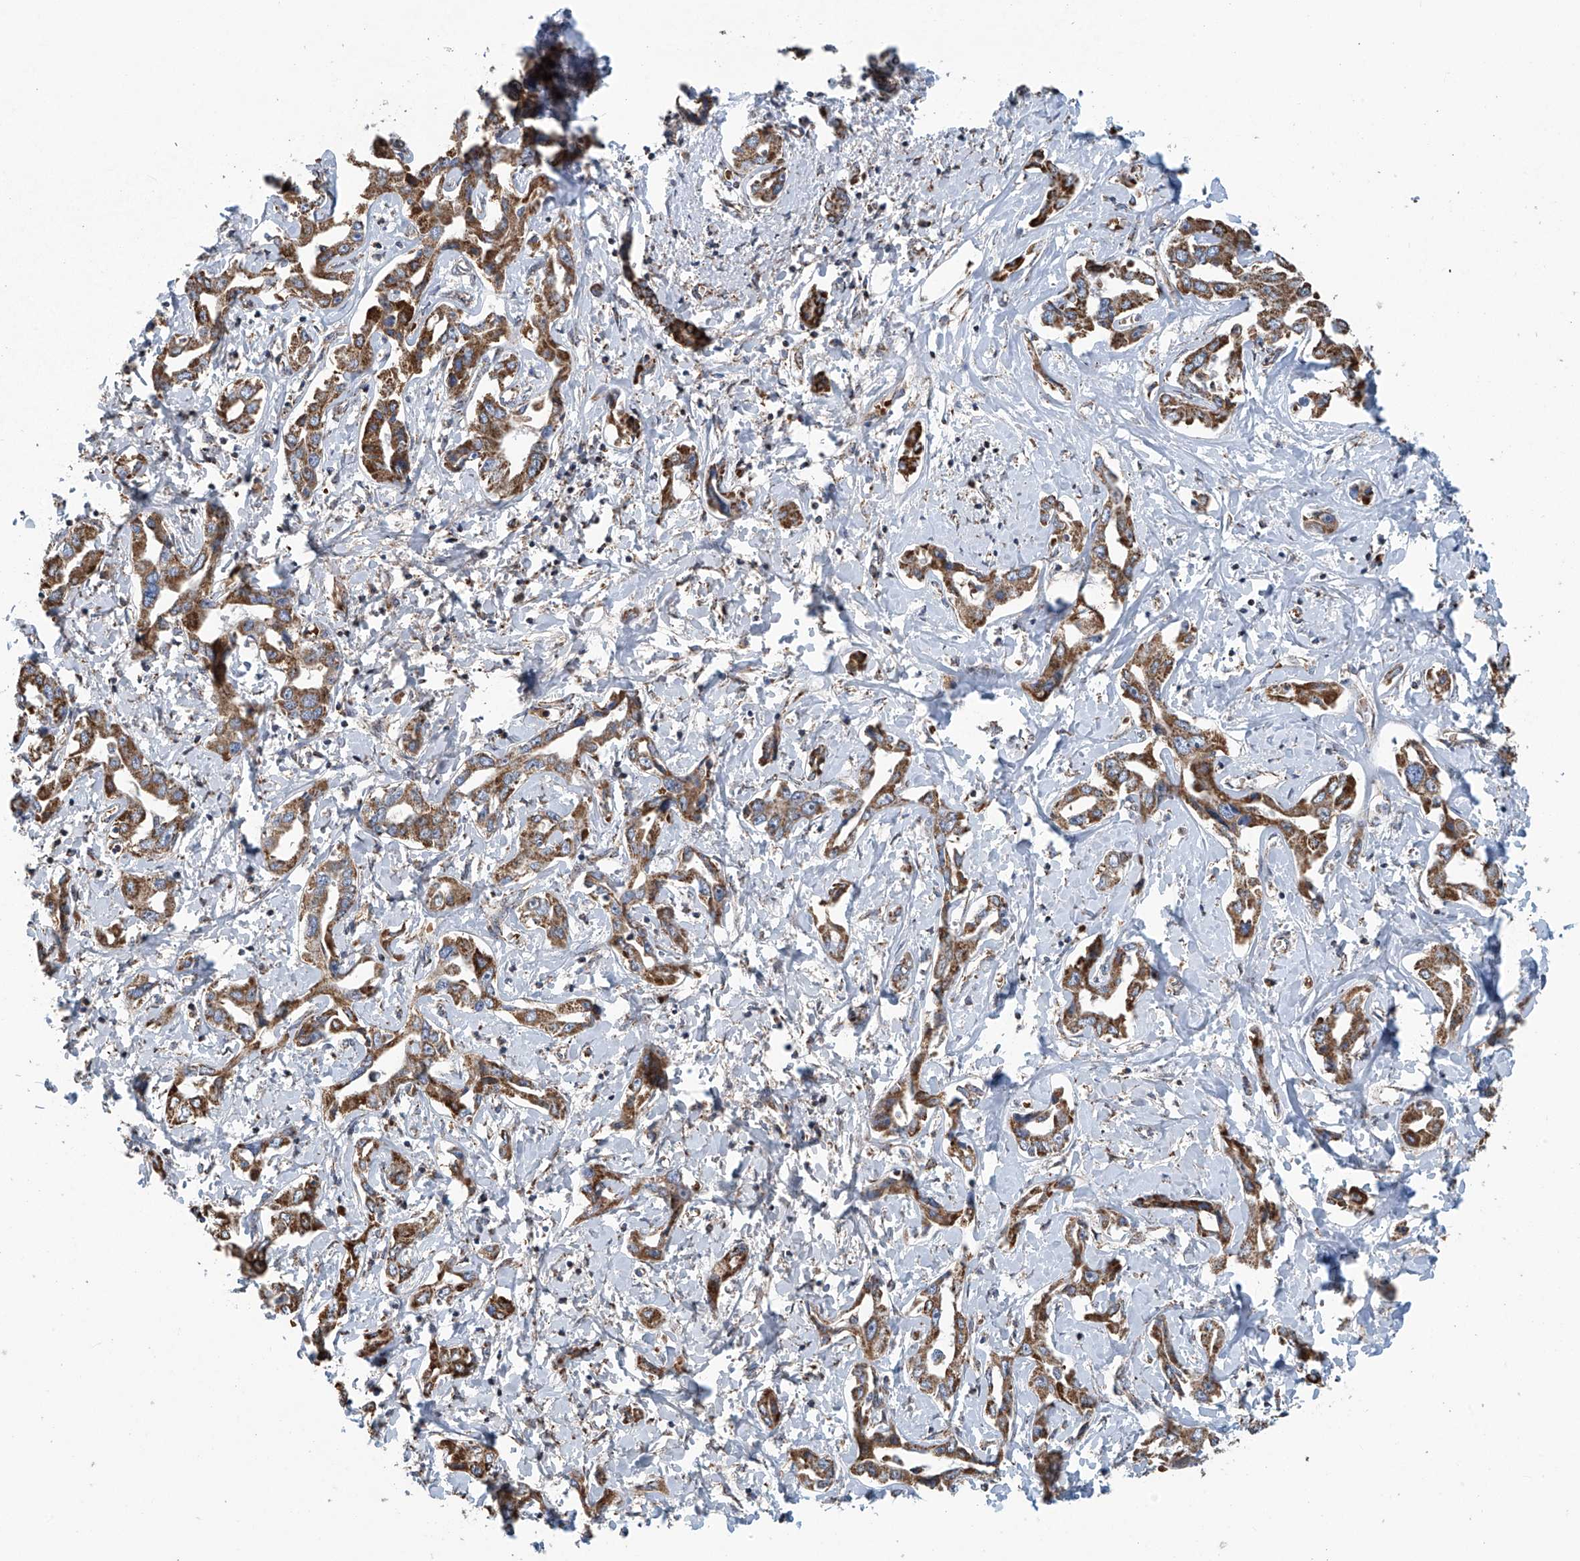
{"staining": {"intensity": "moderate", "quantity": ">75%", "location": "cytoplasmic/membranous"}, "tissue": "liver cancer", "cell_type": "Tumor cells", "image_type": "cancer", "snomed": [{"axis": "morphology", "description": "Cholangiocarcinoma"}, {"axis": "topography", "description": "Liver"}], "caption": "A brown stain shows moderate cytoplasmic/membranous expression of a protein in human liver cholangiocarcinoma tumor cells.", "gene": "COMMD1", "patient": {"sex": "male", "age": 59}}